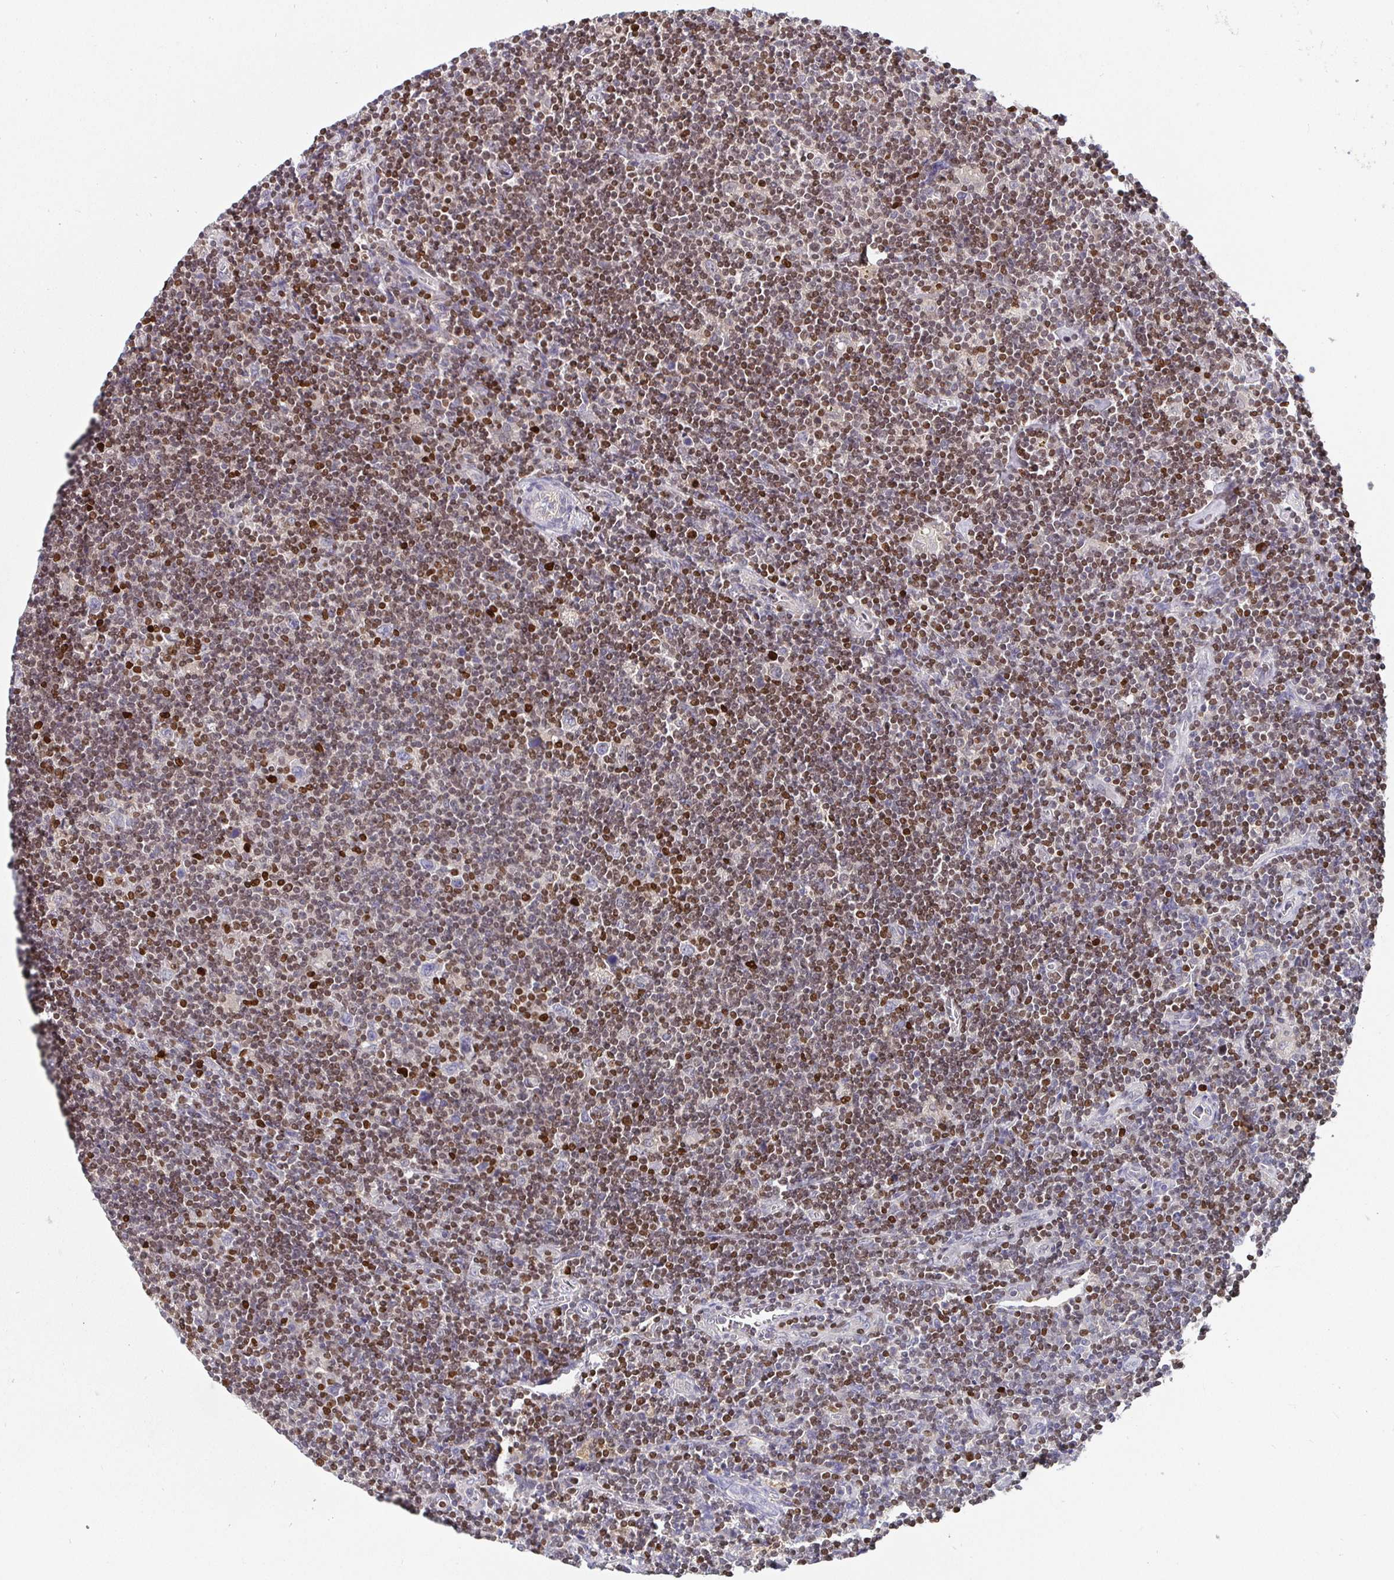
{"staining": {"intensity": "negative", "quantity": "none", "location": "none"}, "tissue": "lymphoma", "cell_type": "Tumor cells", "image_type": "cancer", "snomed": [{"axis": "morphology", "description": "Hodgkin's disease, NOS"}, {"axis": "topography", "description": "Lymph node"}], "caption": "A high-resolution micrograph shows immunohistochemistry staining of Hodgkin's disease, which reveals no significant staining in tumor cells.", "gene": "SATB1", "patient": {"sex": "male", "age": 40}}